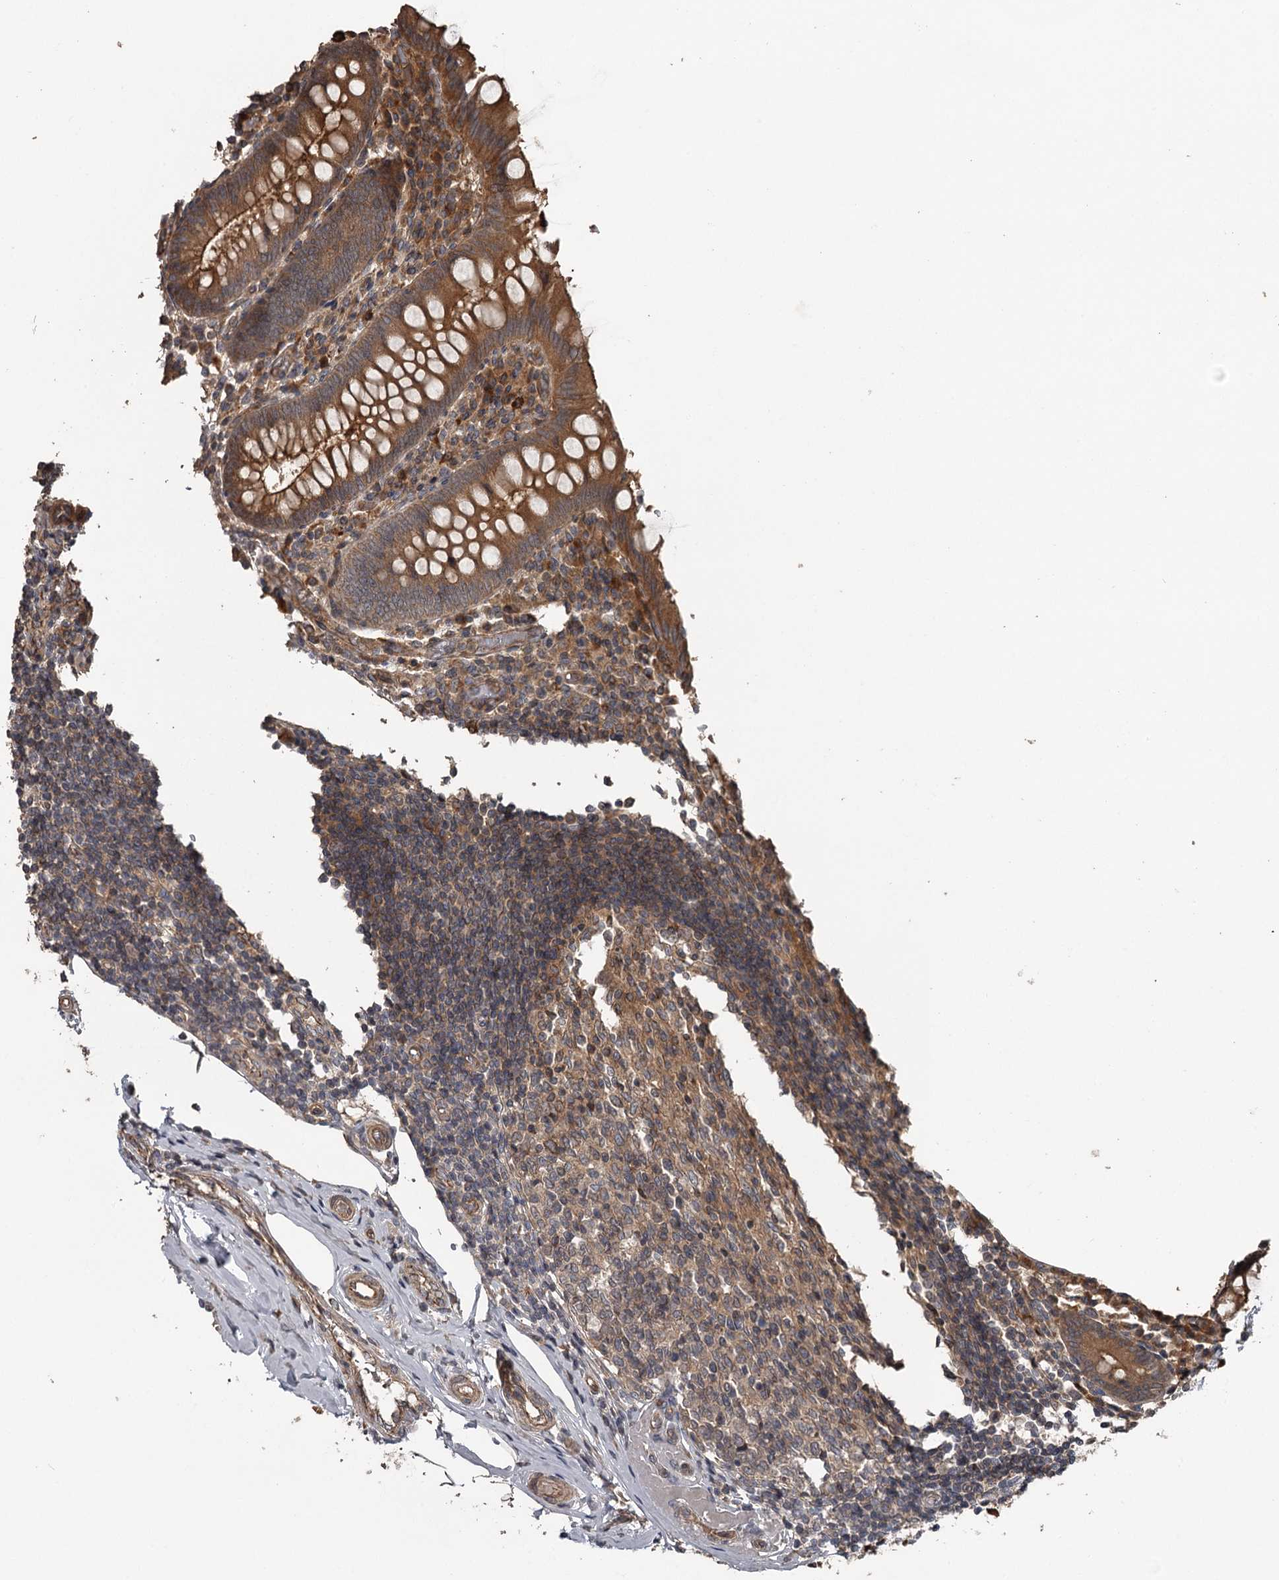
{"staining": {"intensity": "strong", "quantity": ">75%", "location": "cytoplasmic/membranous"}, "tissue": "appendix", "cell_type": "Glandular cells", "image_type": "normal", "snomed": [{"axis": "morphology", "description": "Normal tissue, NOS"}, {"axis": "topography", "description": "Appendix"}], "caption": "DAB immunohistochemical staining of unremarkable human appendix demonstrates strong cytoplasmic/membranous protein positivity in about >75% of glandular cells. (DAB = brown stain, brightfield microscopy at high magnification).", "gene": "RAB21", "patient": {"sex": "female", "age": 17}}